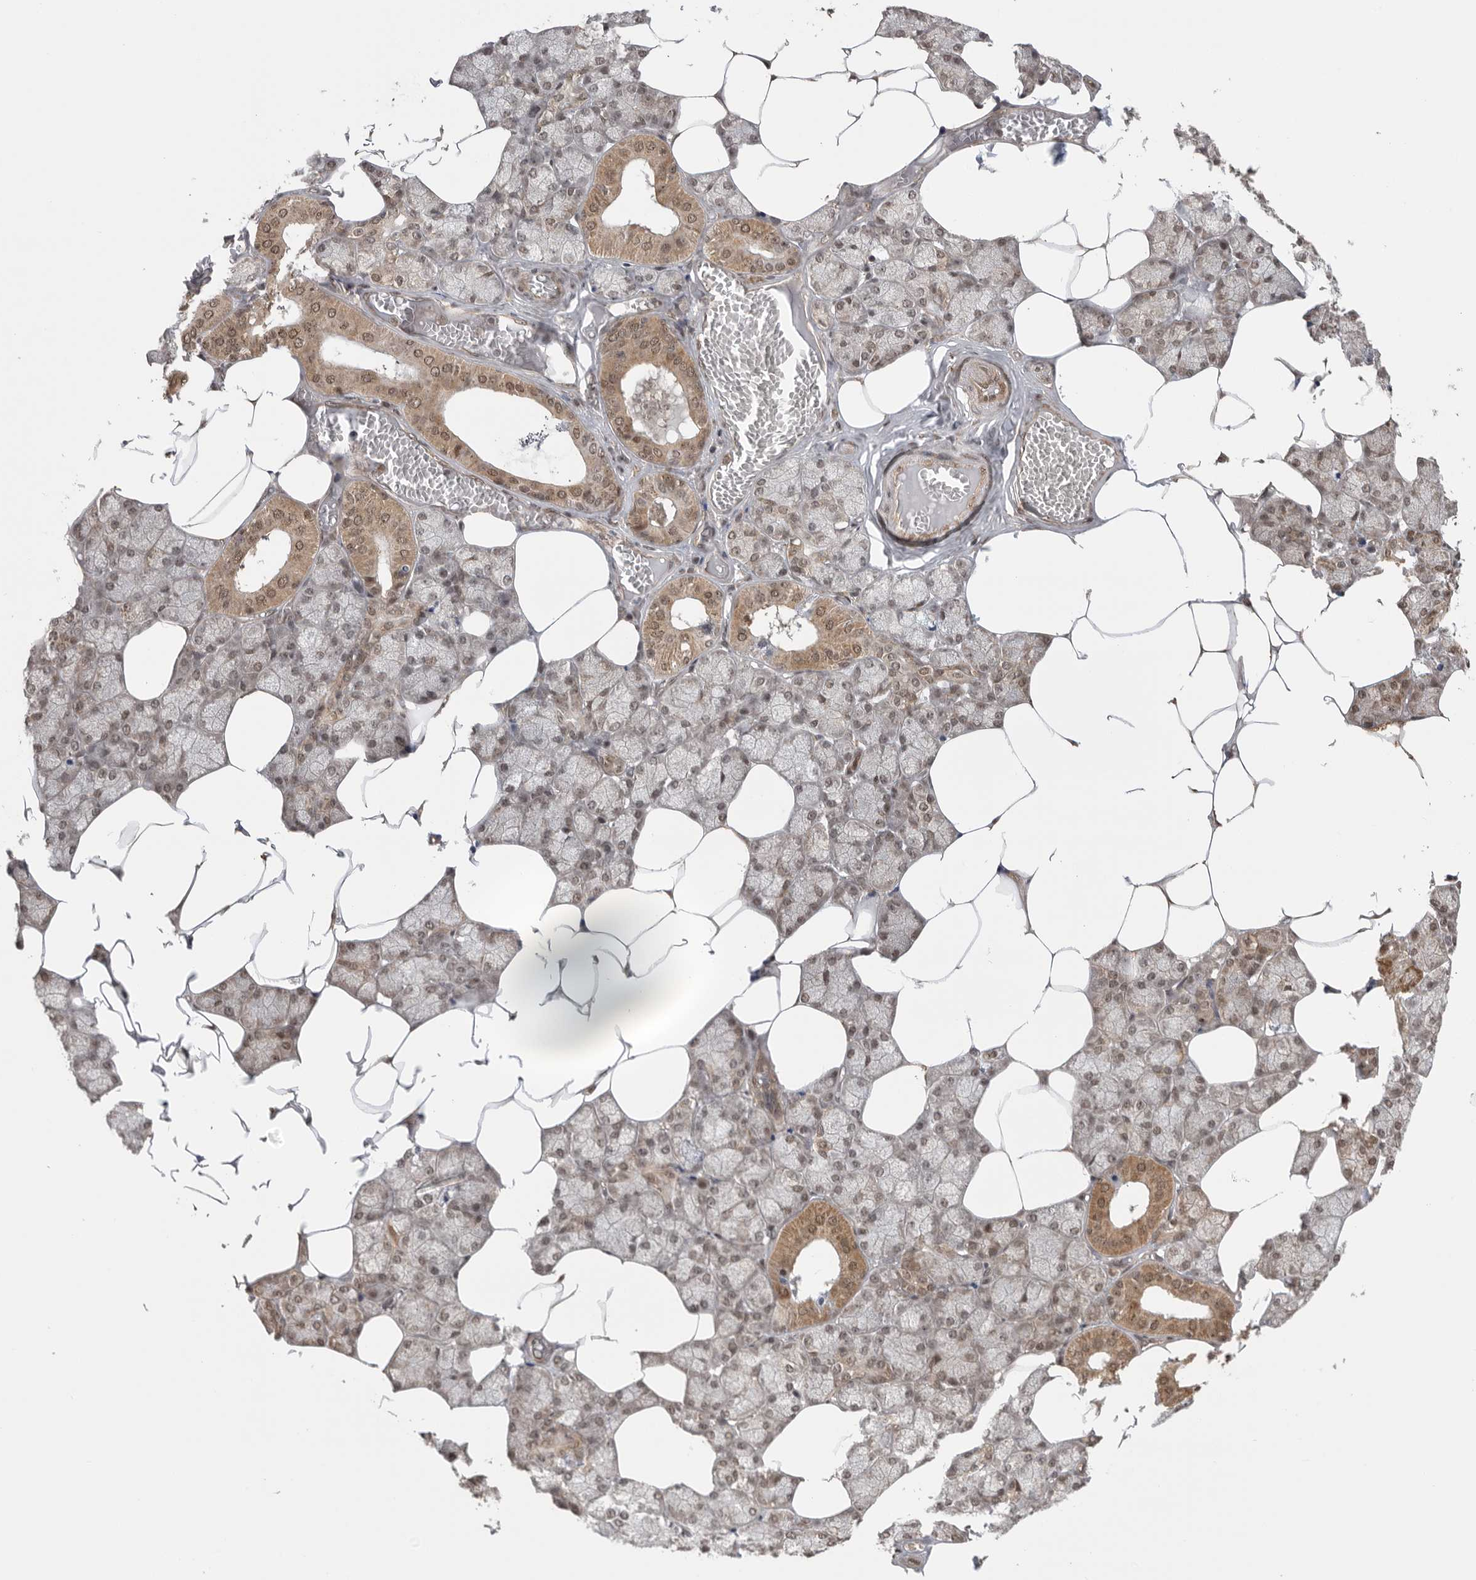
{"staining": {"intensity": "moderate", "quantity": ">75%", "location": "cytoplasmic/membranous,nuclear"}, "tissue": "salivary gland", "cell_type": "Glandular cells", "image_type": "normal", "snomed": [{"axis": "morphology", "description": "Normal tissue, NOS"}, {"axis": "topography", "description": "Salivary gland"}], "caption": "Brown immunohistochemical staining in benign human salivary gland reveals moderate cytoplasmic/membranous,nuclear staining in about >75% of glandular cells. (DAB (3,3'-diaminobenzidine) = brown stain, brightfield microscopy at high magnification).", "gene": "VPS50", "patient": {"sex": "male", "age": 62}}